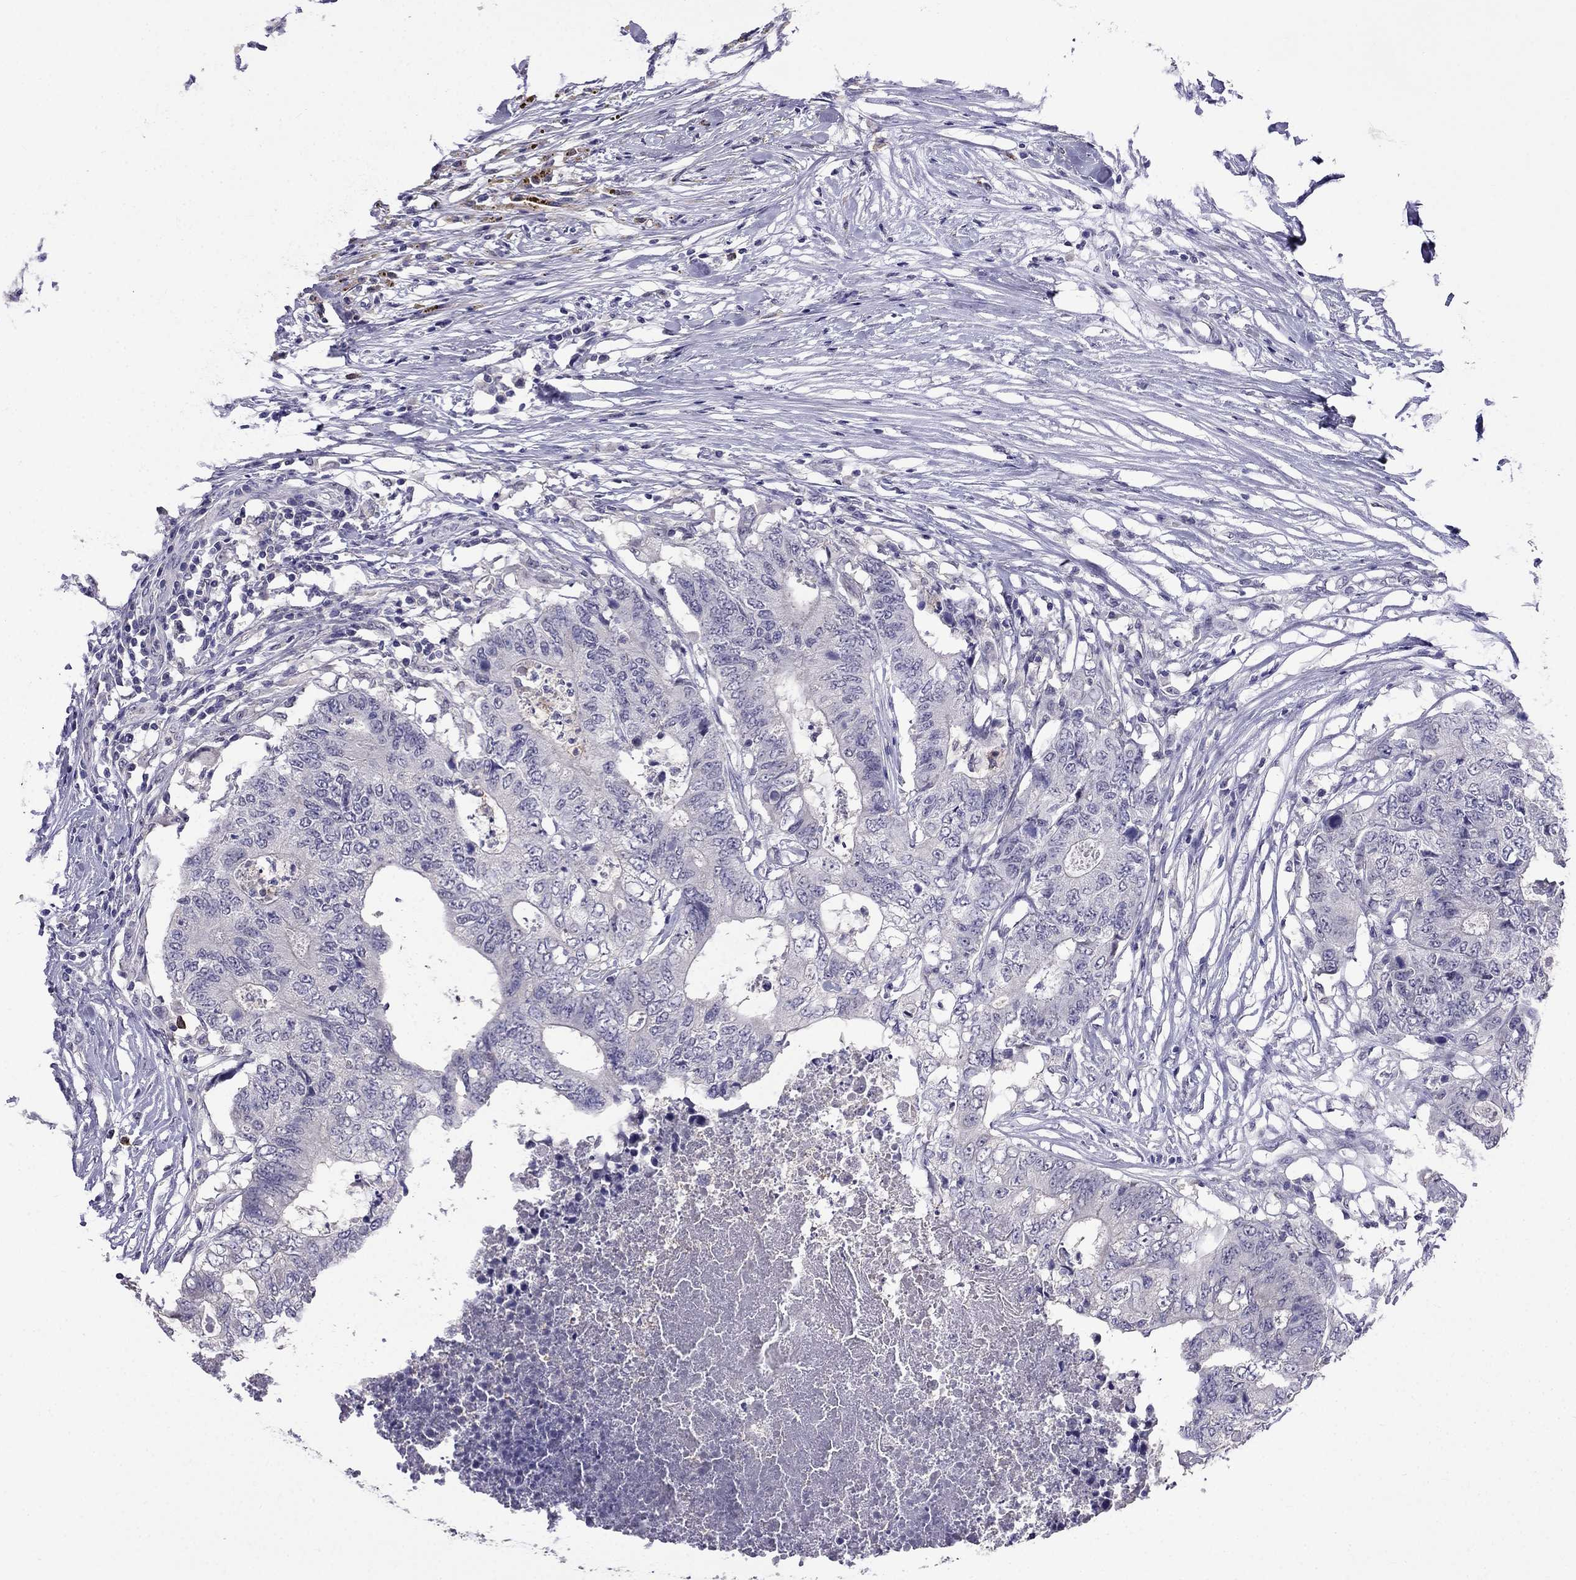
{"staining": {"intensity": "negative", "quantity": "none", "location": "none"}, "tissue": "colorectal cancer", "cell_type": "Tumor cells", "image_type": "cancer", "snomed": [{"axis": "morphology", "description": "Adenocarcinoma, NOS"}, {"axis": "topography", "description": "Colon"}], "caption": "Immunohistochemistry (IHC) image of human colorectal cancer (adenocarcinoma) stained for a protein (brown), which displays no expression in tumor cells.", "gene": "AQP9", "patient": {"sex": "female", "age": 48}}